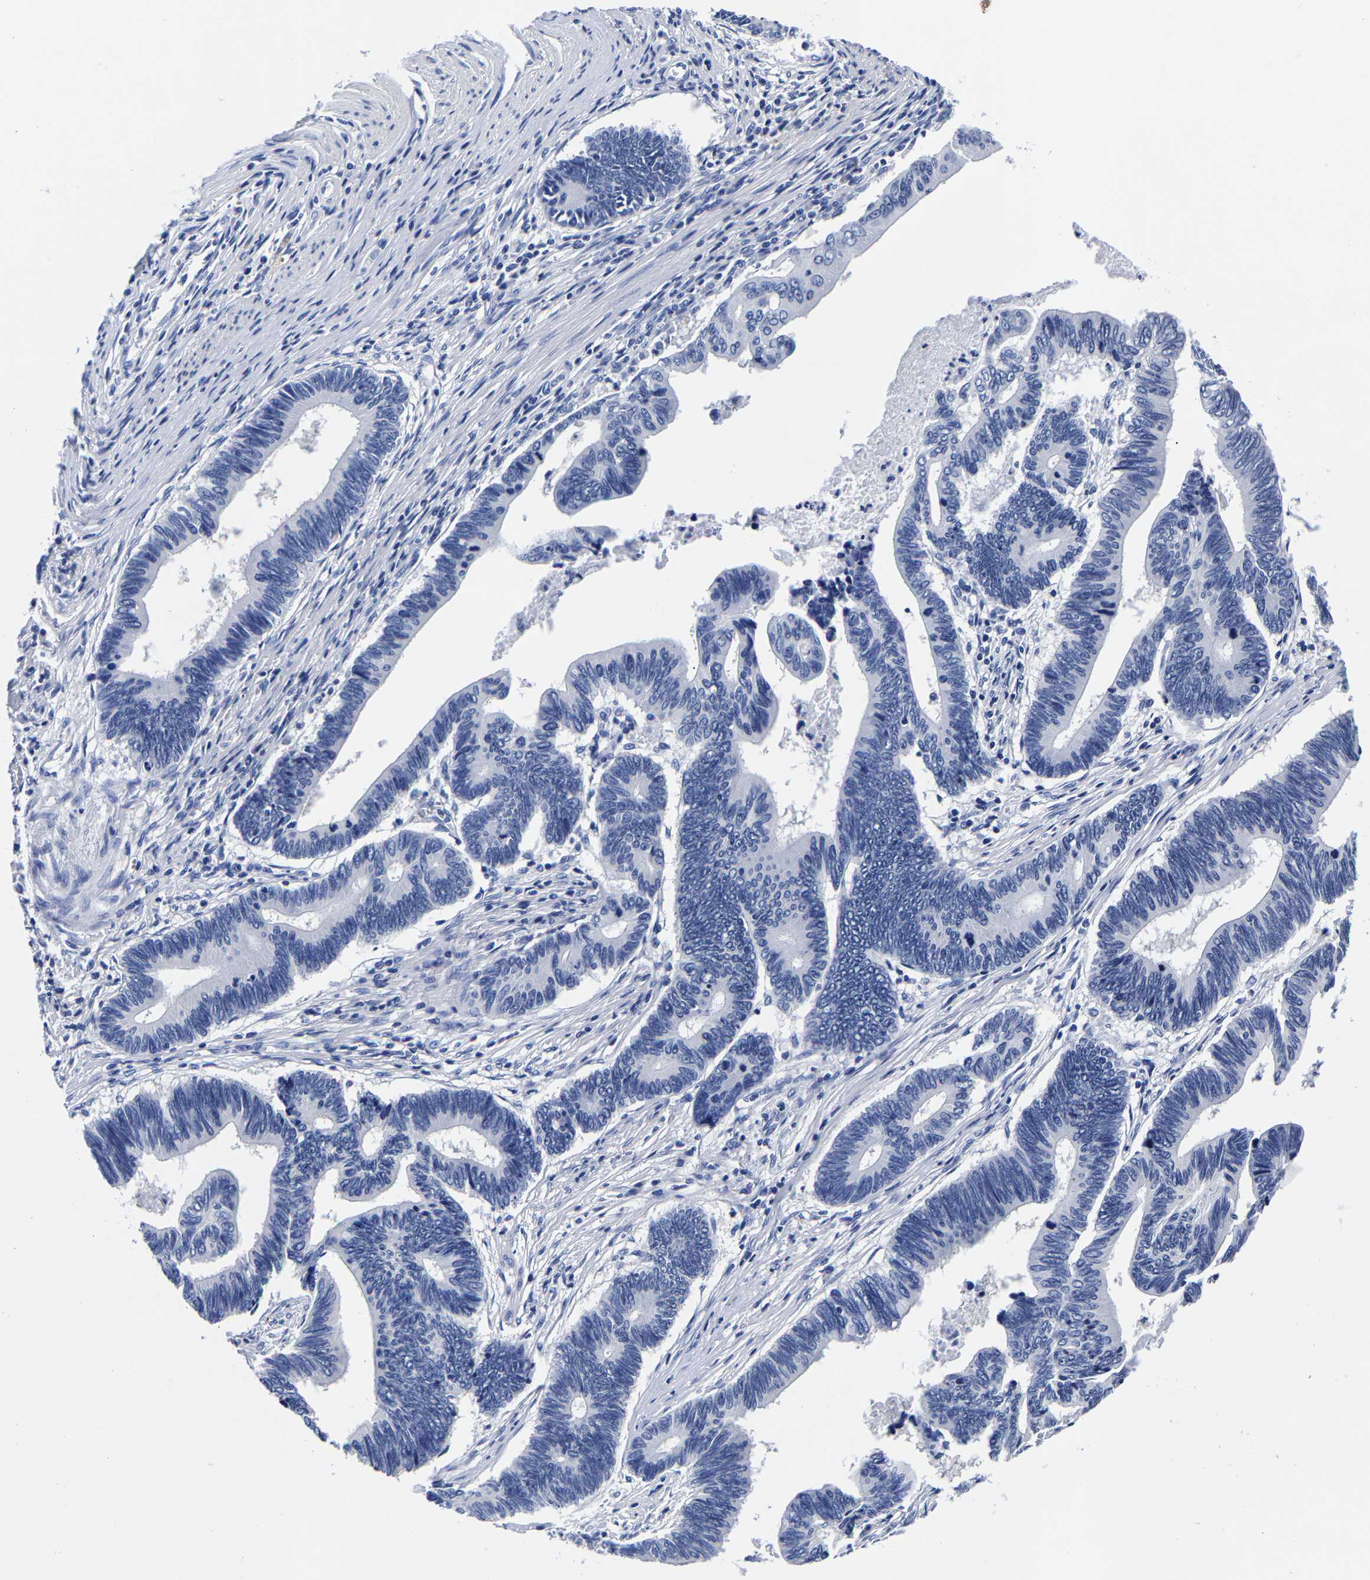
{"staining": {"intensity": "negative", "quantity": "none", "location": "none"}, "tissue": "pancreatic cancer", "cell_type": "Tumor cells", "image_type": "cancer", "snomed": [{"axis": "morphology", "description": "Adenocarcinoma, NOS"}, {"axis": "topography", "description": "Pancreas"}], "caption": "IHC histopathology image of pancreatic adenocarcinoma stained for a protein (brown), which shows no expression in tumor cells.", "gene": "CPA2", "patient": {"sex": "female", "age": 70}}